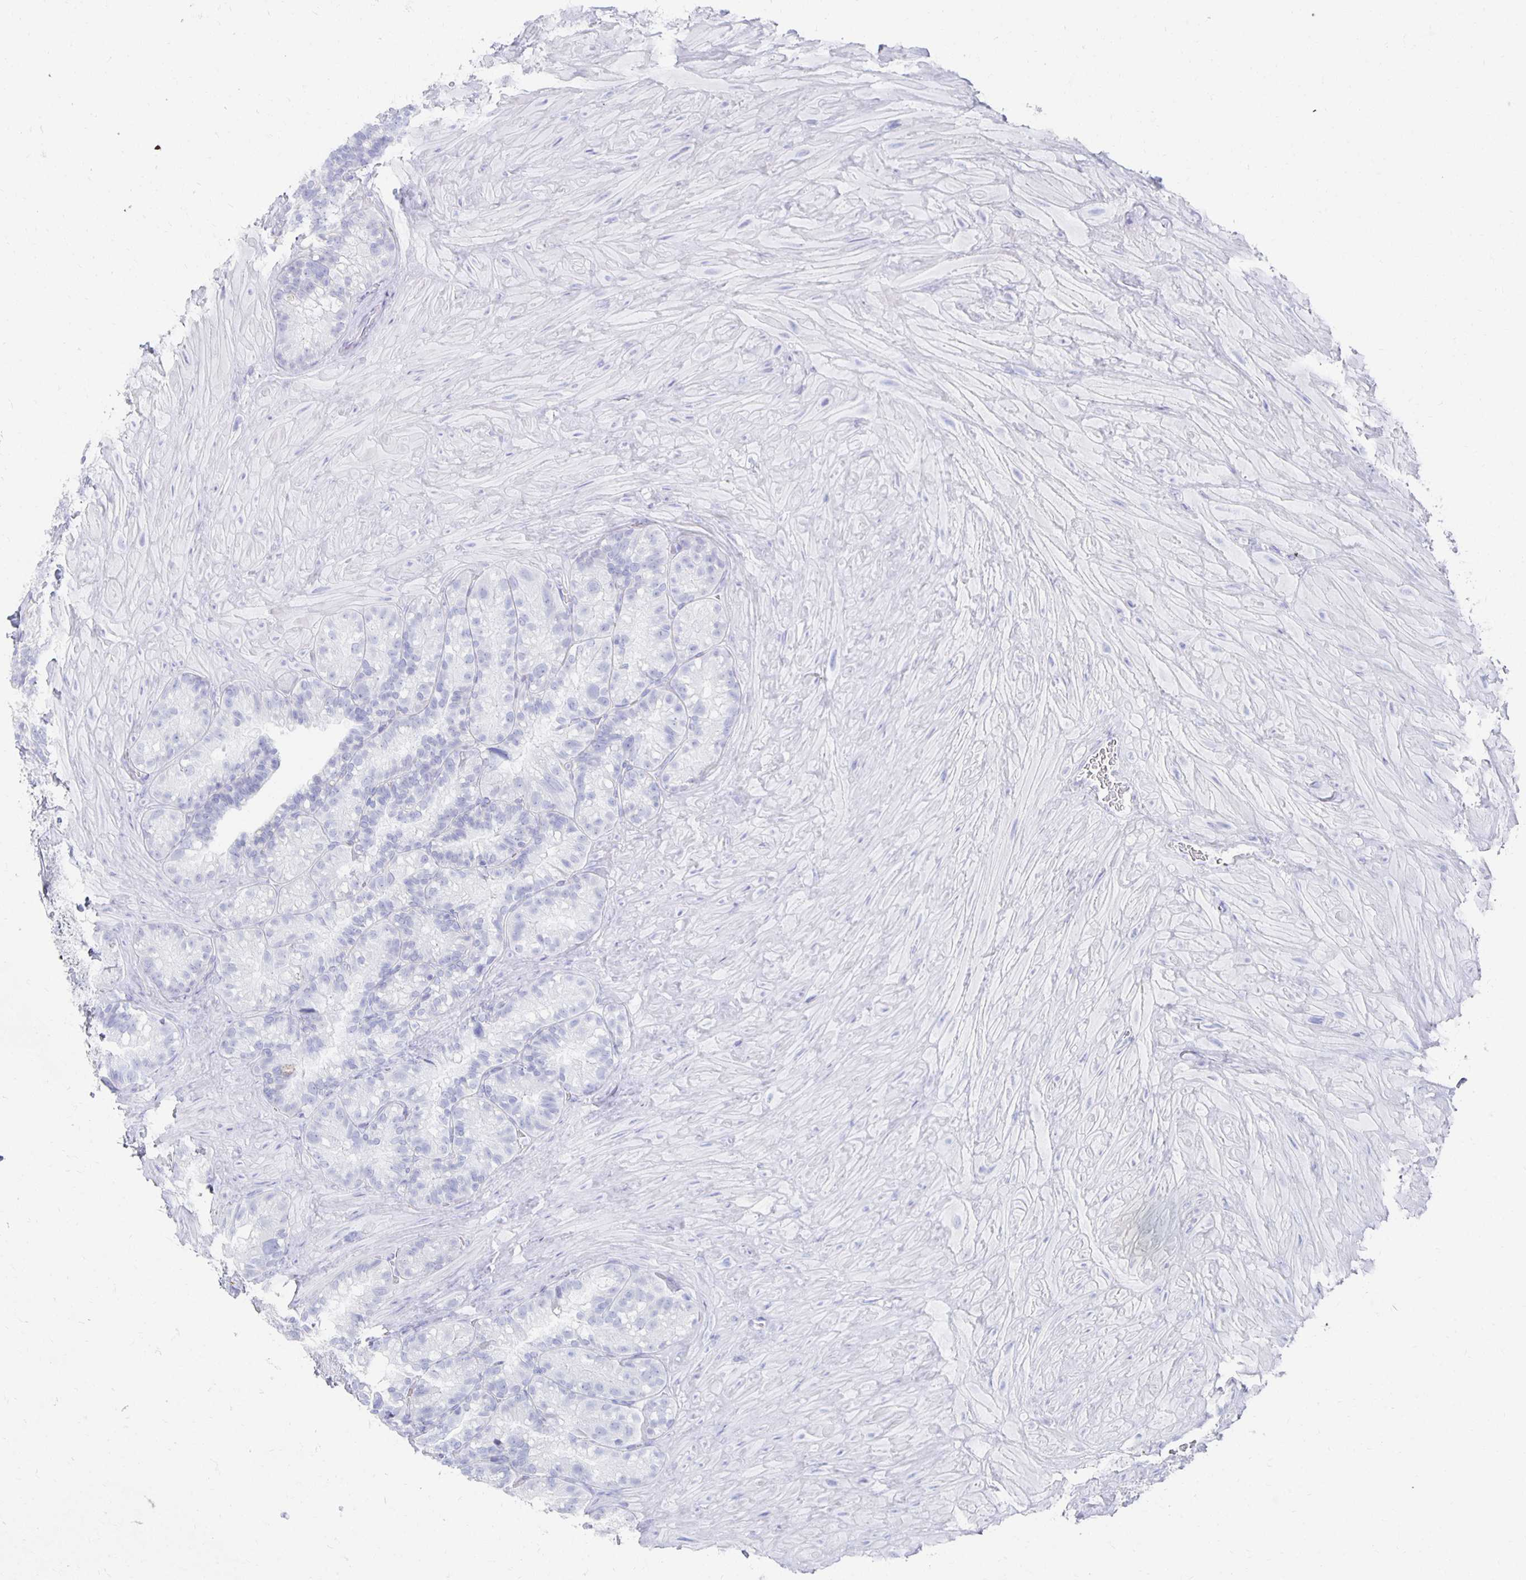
{"staining": {"intensity": "negative", "quantity": "none", "location": "none"}, "tissue": "seminal vesicle", "cell_type": "Glandular cells", "image_type": "normal", "snomed": [{"axis": "morphology", "description": "Normal tissue, NOS"}, {"axis": "topography", "description": "Seminal veicle"}], "caption": "A high-resolution image shows immunohistochemistry (IHC) staining of benign seminal vesicle, which exhibits no significant staining in glandular cells.", "gene": "PRDM7", "patient": {"sex": "male", "age": 60}}